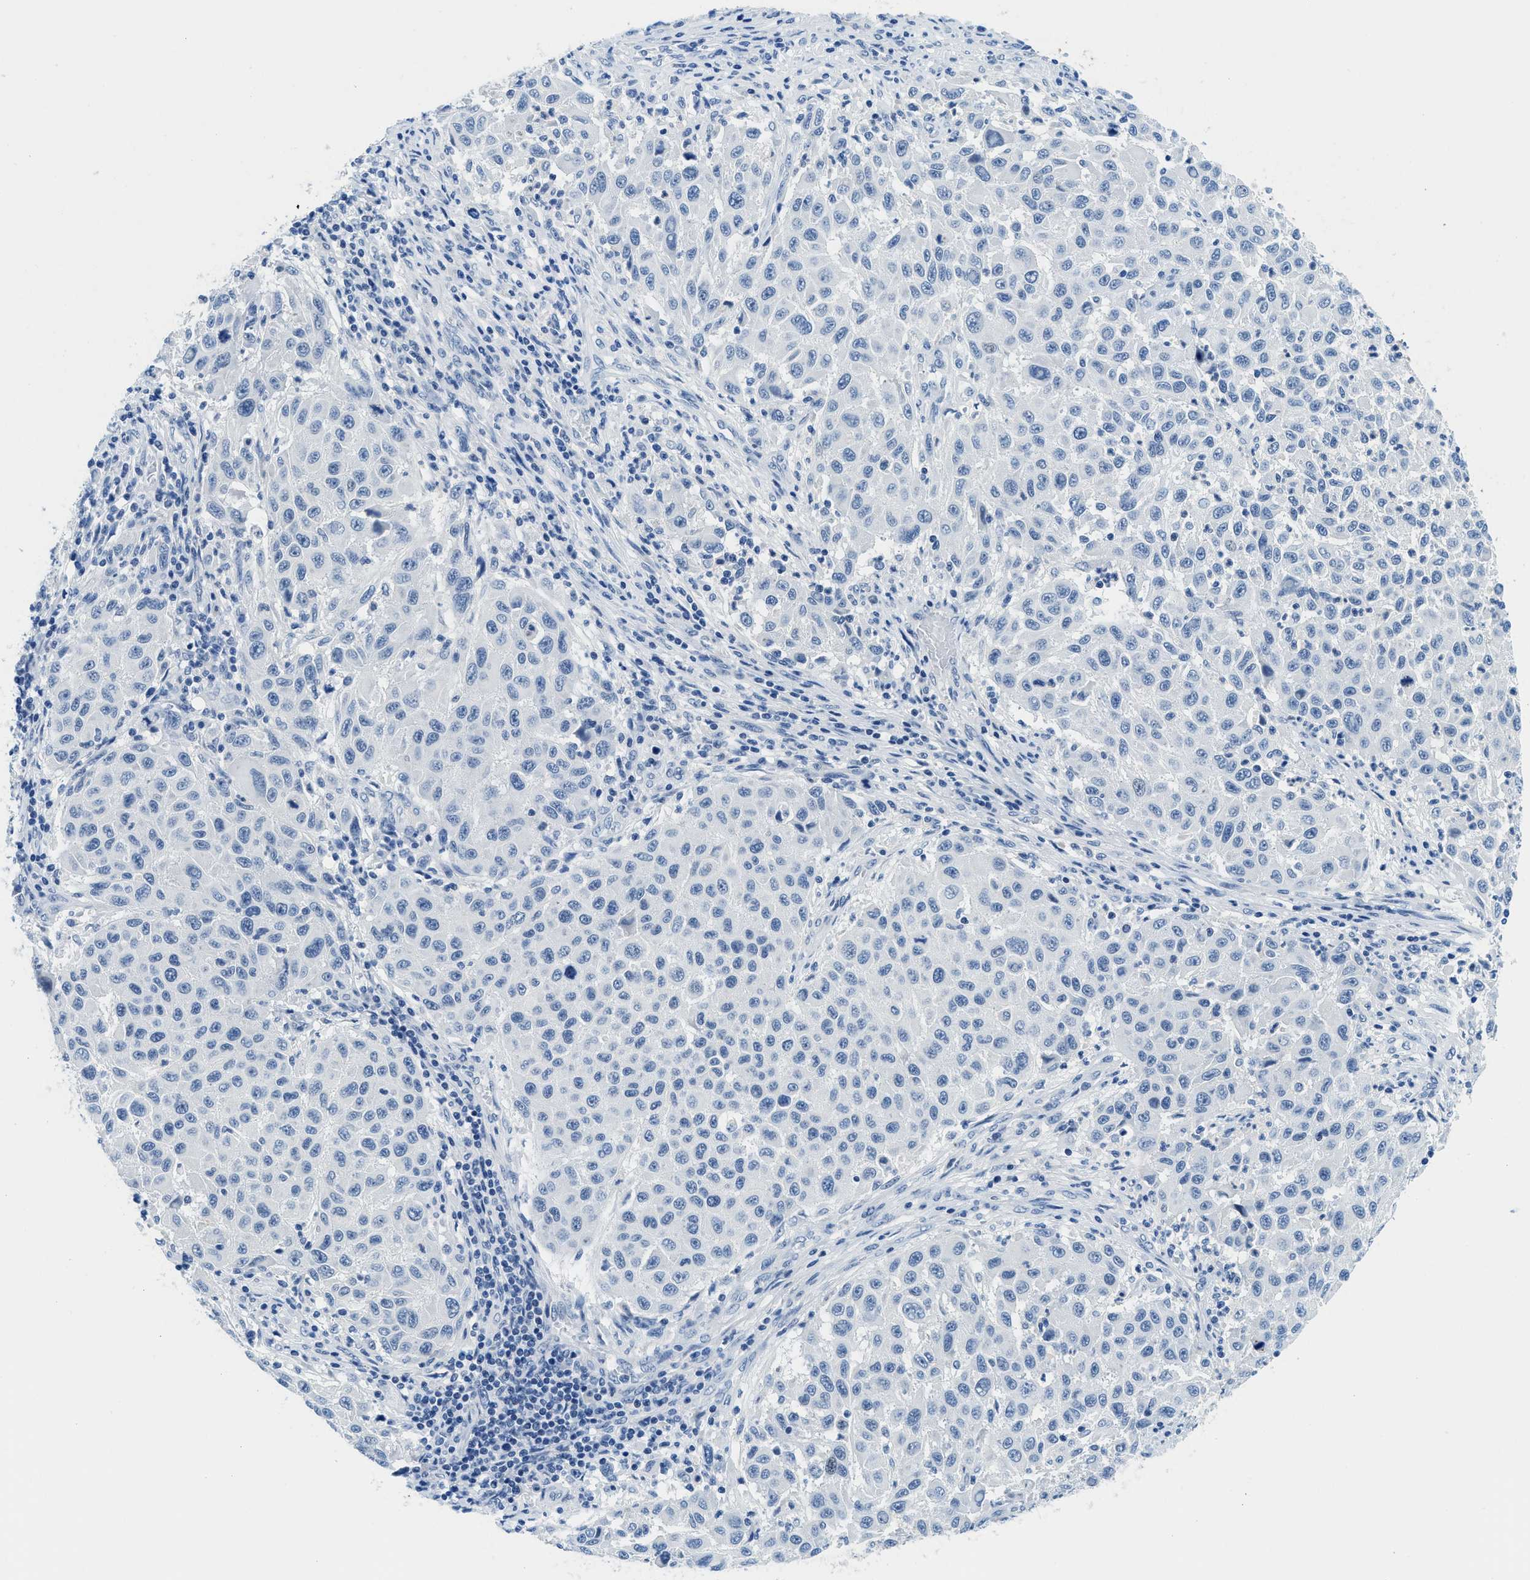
{"staining": {"intensity": "negative", "quantity": "none", "location": "none"}, "tissue": "melanoma", "cell_type": "Tumor cells", "image_type": "cancer", "snomed": [{"axis": "morphology", "description": "Malignant melanoma, Metastatic site"}, {"axis": "topography", "description": "Lymph node"}], "caption": "Immunohistochemistry of melanoma displays no positivity in tumor cells.", "gene": "MBL2", "patient": {"sex": "male", "age": 61}}